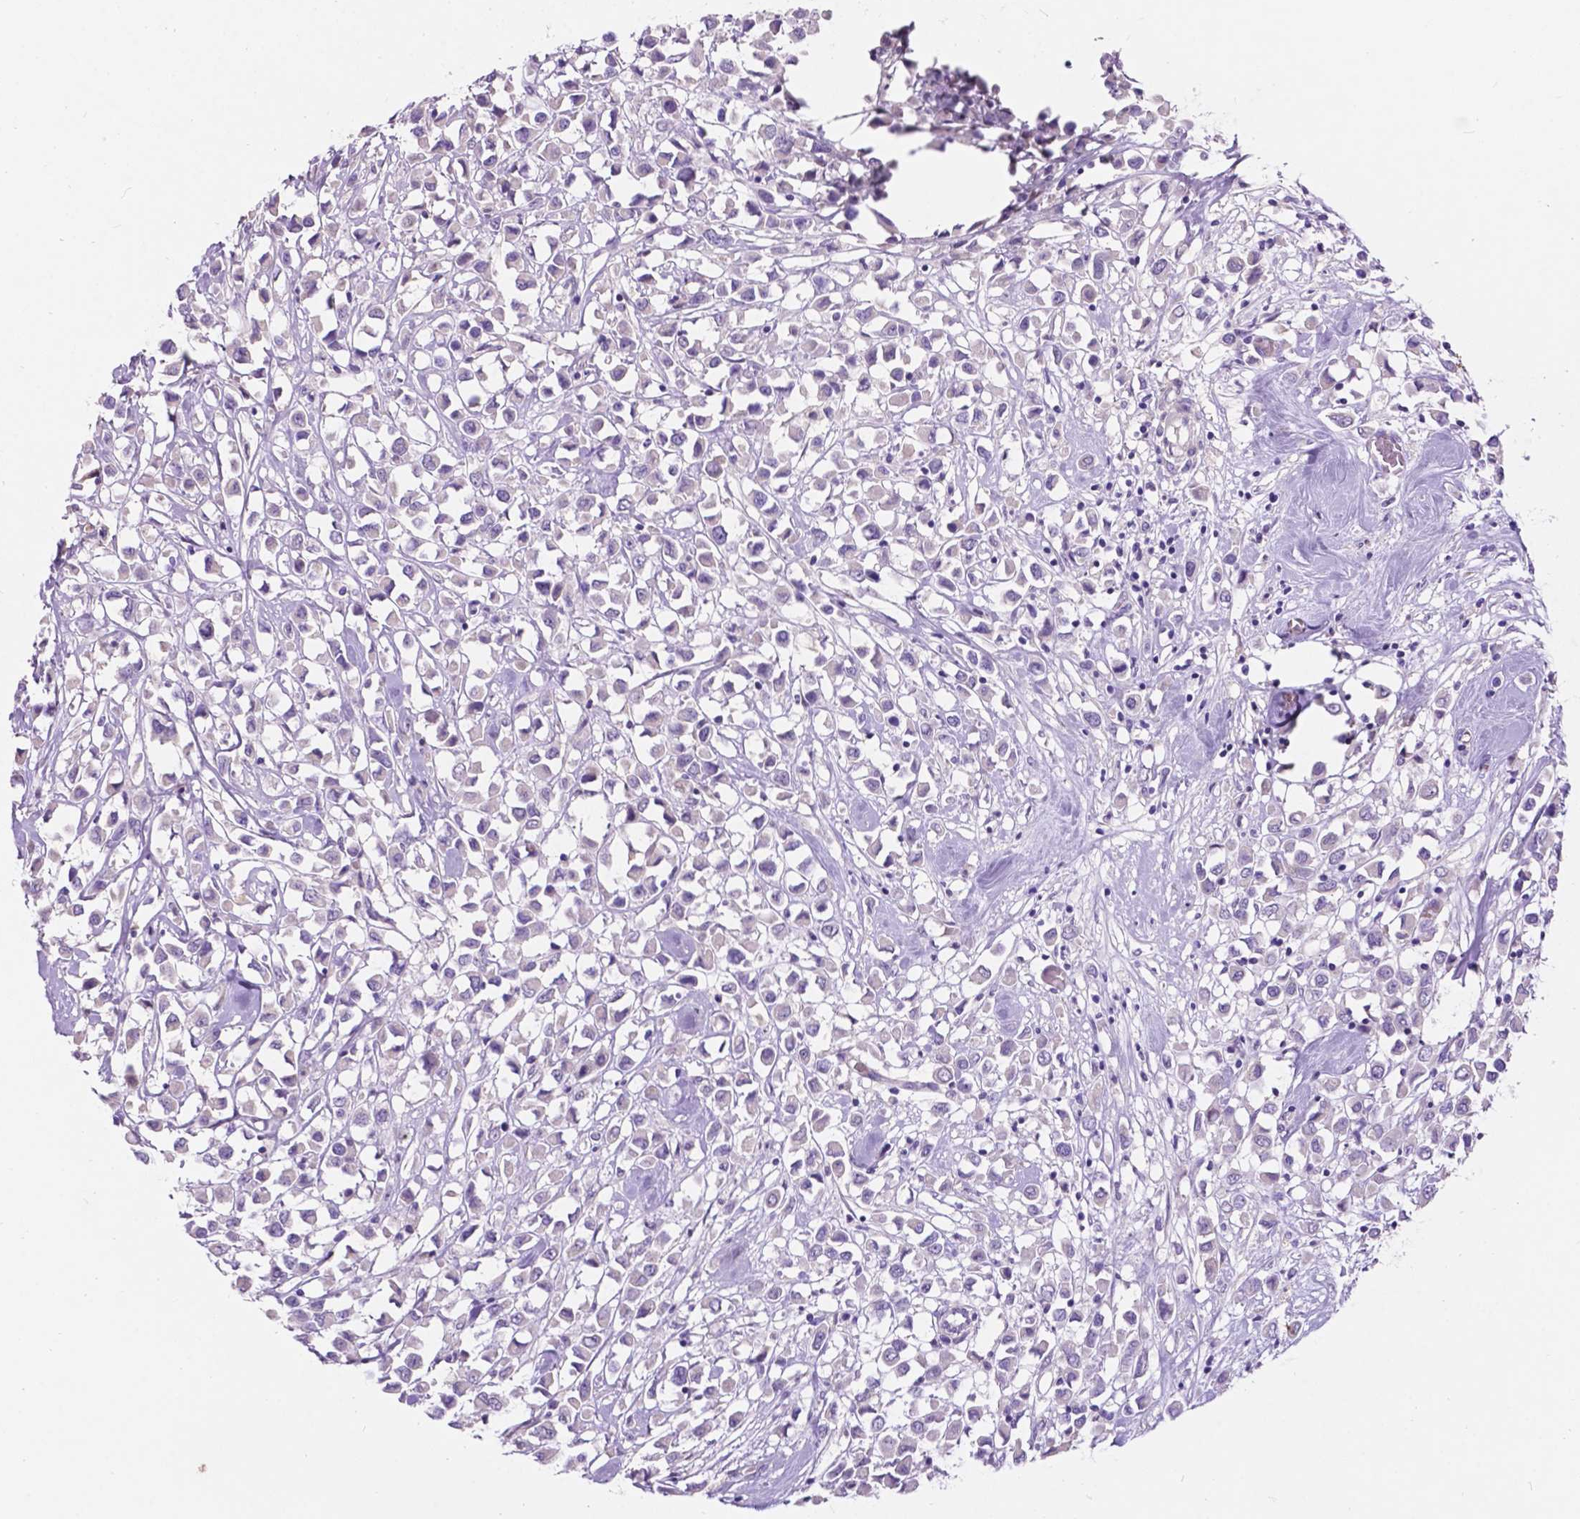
{"staining": {"intensity": "negative", "quantity": "none", "location": "none"}, "tissue": "breast cancer", "cell_type": "Tumor cells", "image_type": "cancer", "snomed": [{"axis": "morphology", "description": "Duct carcinoma"}, {"axis": "topography", "description": "Breast"}], "caption": "This is a micrograph of immunohistochemistry (IHC) staining of breast infiltrating ductal carcinoma, which shows no expression in tumor cells. (Stains: DAB (3,3'-diaminobenzidine) immunohistochemistry (IHC) with hematoxylin counter stain, Microscopy: brightfield microscopy at high magnification).", "gene": "PLSCR1", "patient": {"sex": "female", "age": 61}}